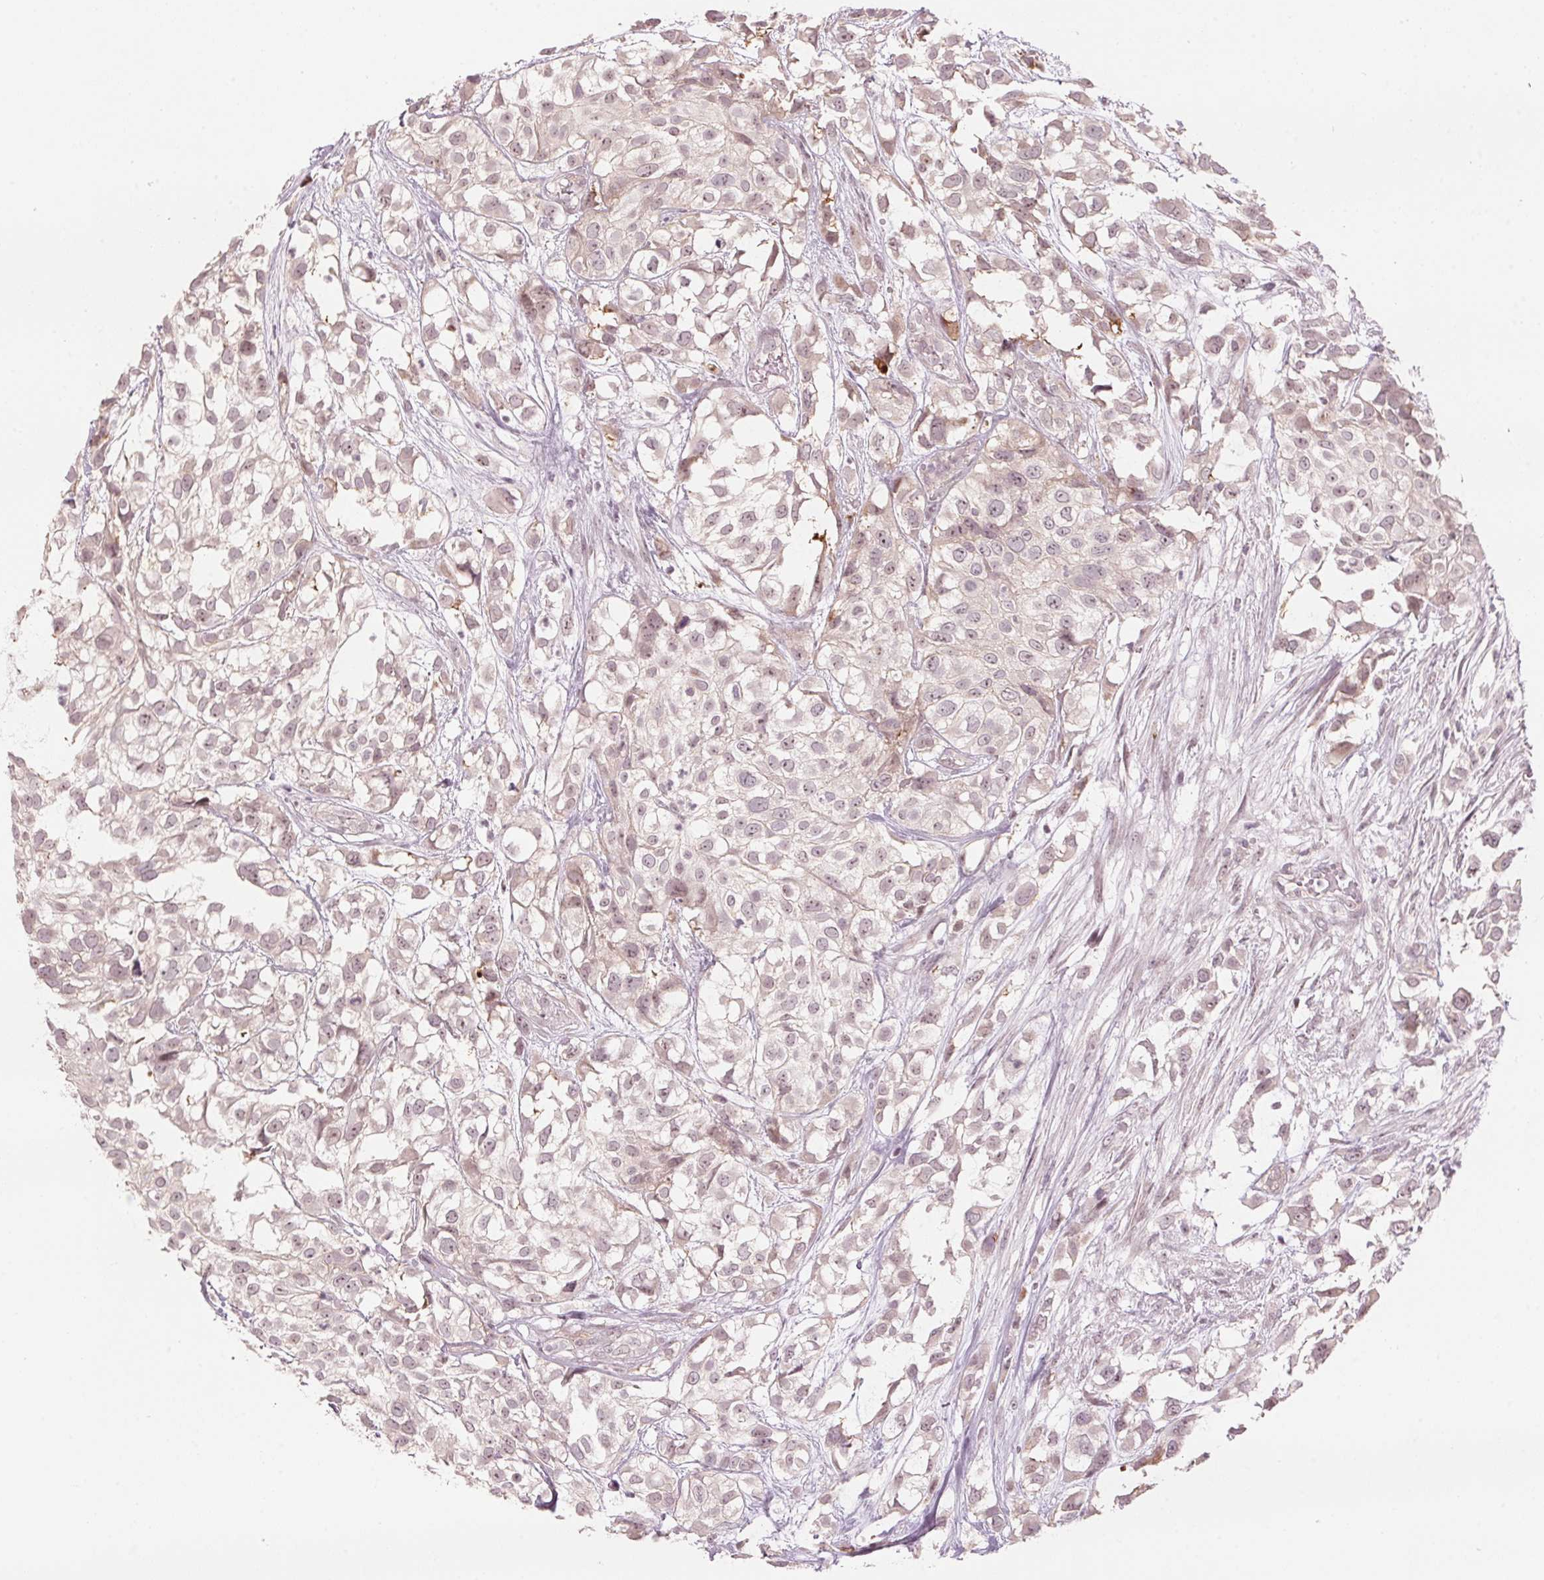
{"staining": {"intensity": "weak", "quantity": "25%-75%", "location": "cytoplasmic/membranous,nuclear"}, "tissue": "urothelial cancer", "cell_type": "Tumor cells", "image_type": "cancer", "snomed": [{"axis": "morphology", "description": "Urothelial carcinoma, High grade"}, {"axis": "topography", "description": "Urinary bladder"}], "caption": "Immunohistochemical staining of human urothelial carcinoma (high-grade) displays low levels of weak cytoplasmic/membranous and nuclear protein staining in about 25%-75% of tumor cells.", "gene": "TMED6", "patient": {"sex": "male", "age": 56}}